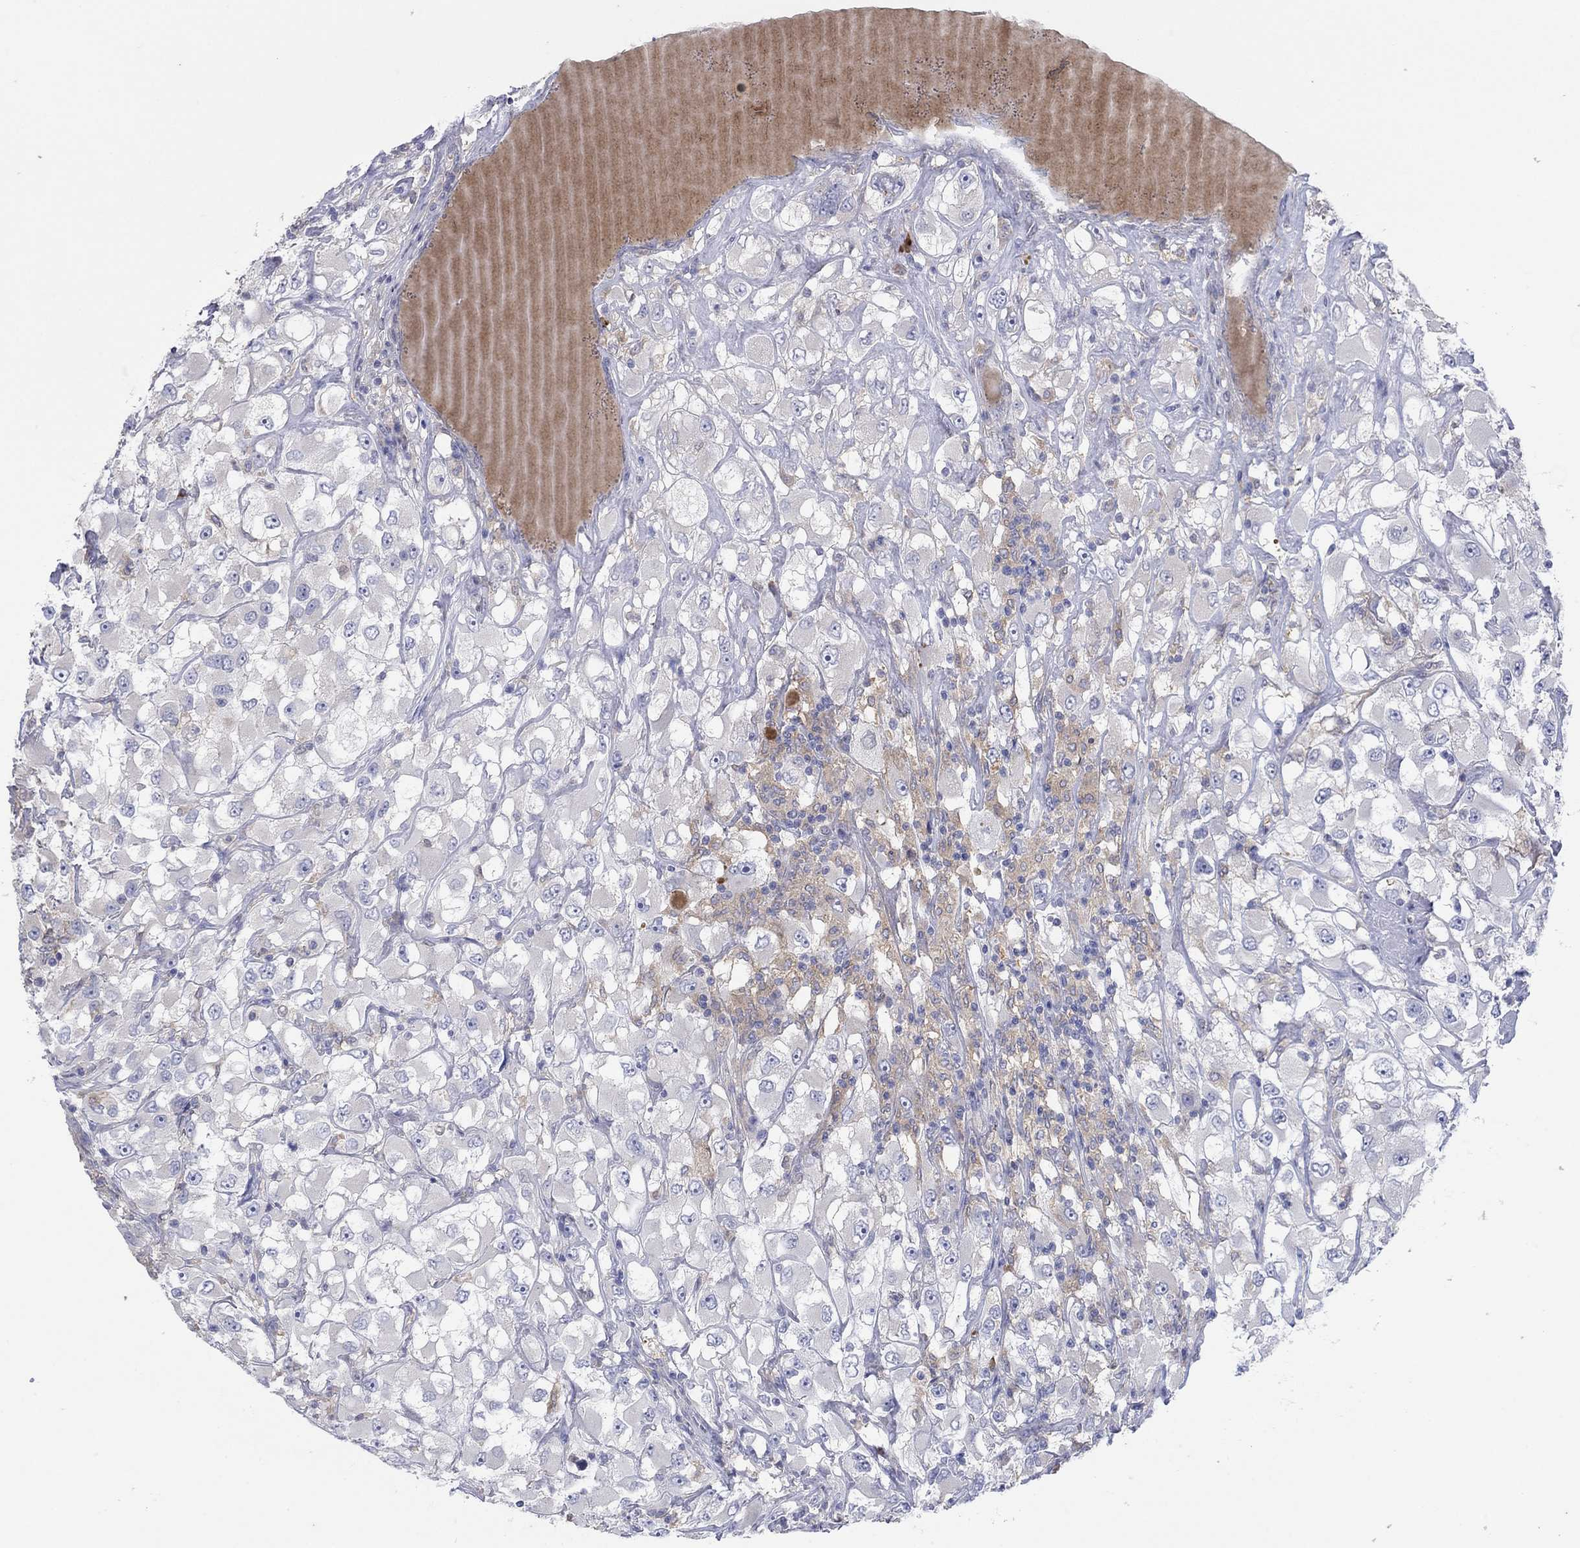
{"staining": {"intensity": "negative", "quantity": "none", "location": "none"}, "tissue": "renal cancer", "cell_type": "Tumor cells", "image_type": "cancer", "snomed": [{"axis": "morphology", "description": "Adenocarcinoma, NOS"}, {"axis": "topography", "description": "Kidney"}], "caption": "Immunohistochemical staining of adenocarcinoma (renal) demonstrates no significant positivity in tumor cells.", "gene": "PLCL2", "patient": {"sex": "female", "age": 52}}